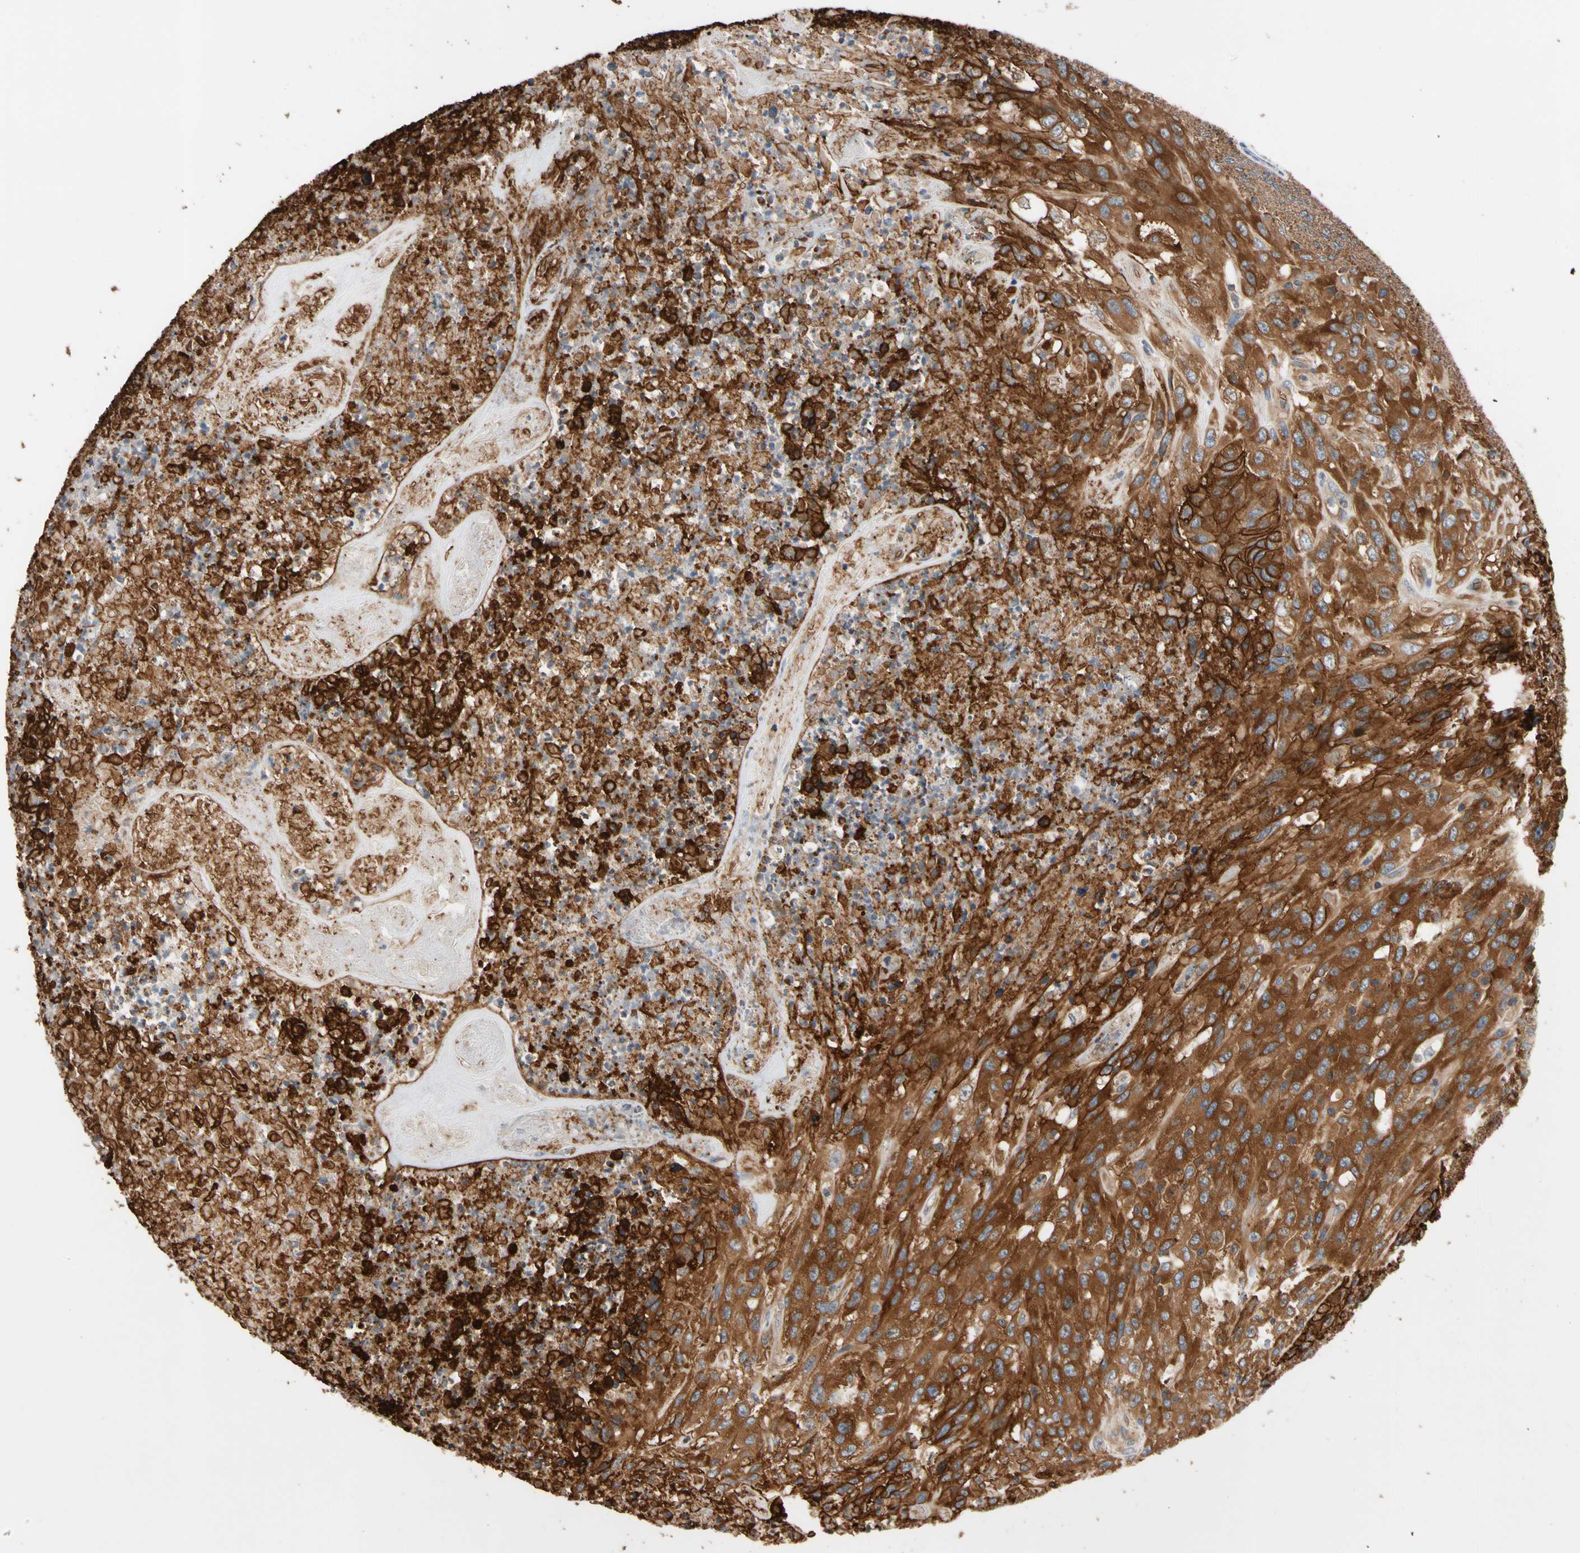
{"staining": {"intensity": "strong", "quantity": ">75%", "location": "cytoplasmic/membranous"}, "tissue": "urothelial cancer", "cell_type": "Tumor cells", "image_type": "cancer", "snomed": [{"axis": "morphology", "description": "Urothelial carcinoma, High grade"}, {"axis": "topography", "description": "Urinary bladder"}], "caption": "IHC (DAB) staining of urothelial carcinoma (high-grade) exhibits strong cytoplasmic/membranous protein positivity in approximately >75% of tumor cells. (DAB (3,3'-diaminobenzidine) IHC with brightfield microscopy, high magnification).", "gene": "RIOK2", "patient": {"sex": "male", "age": 66}}